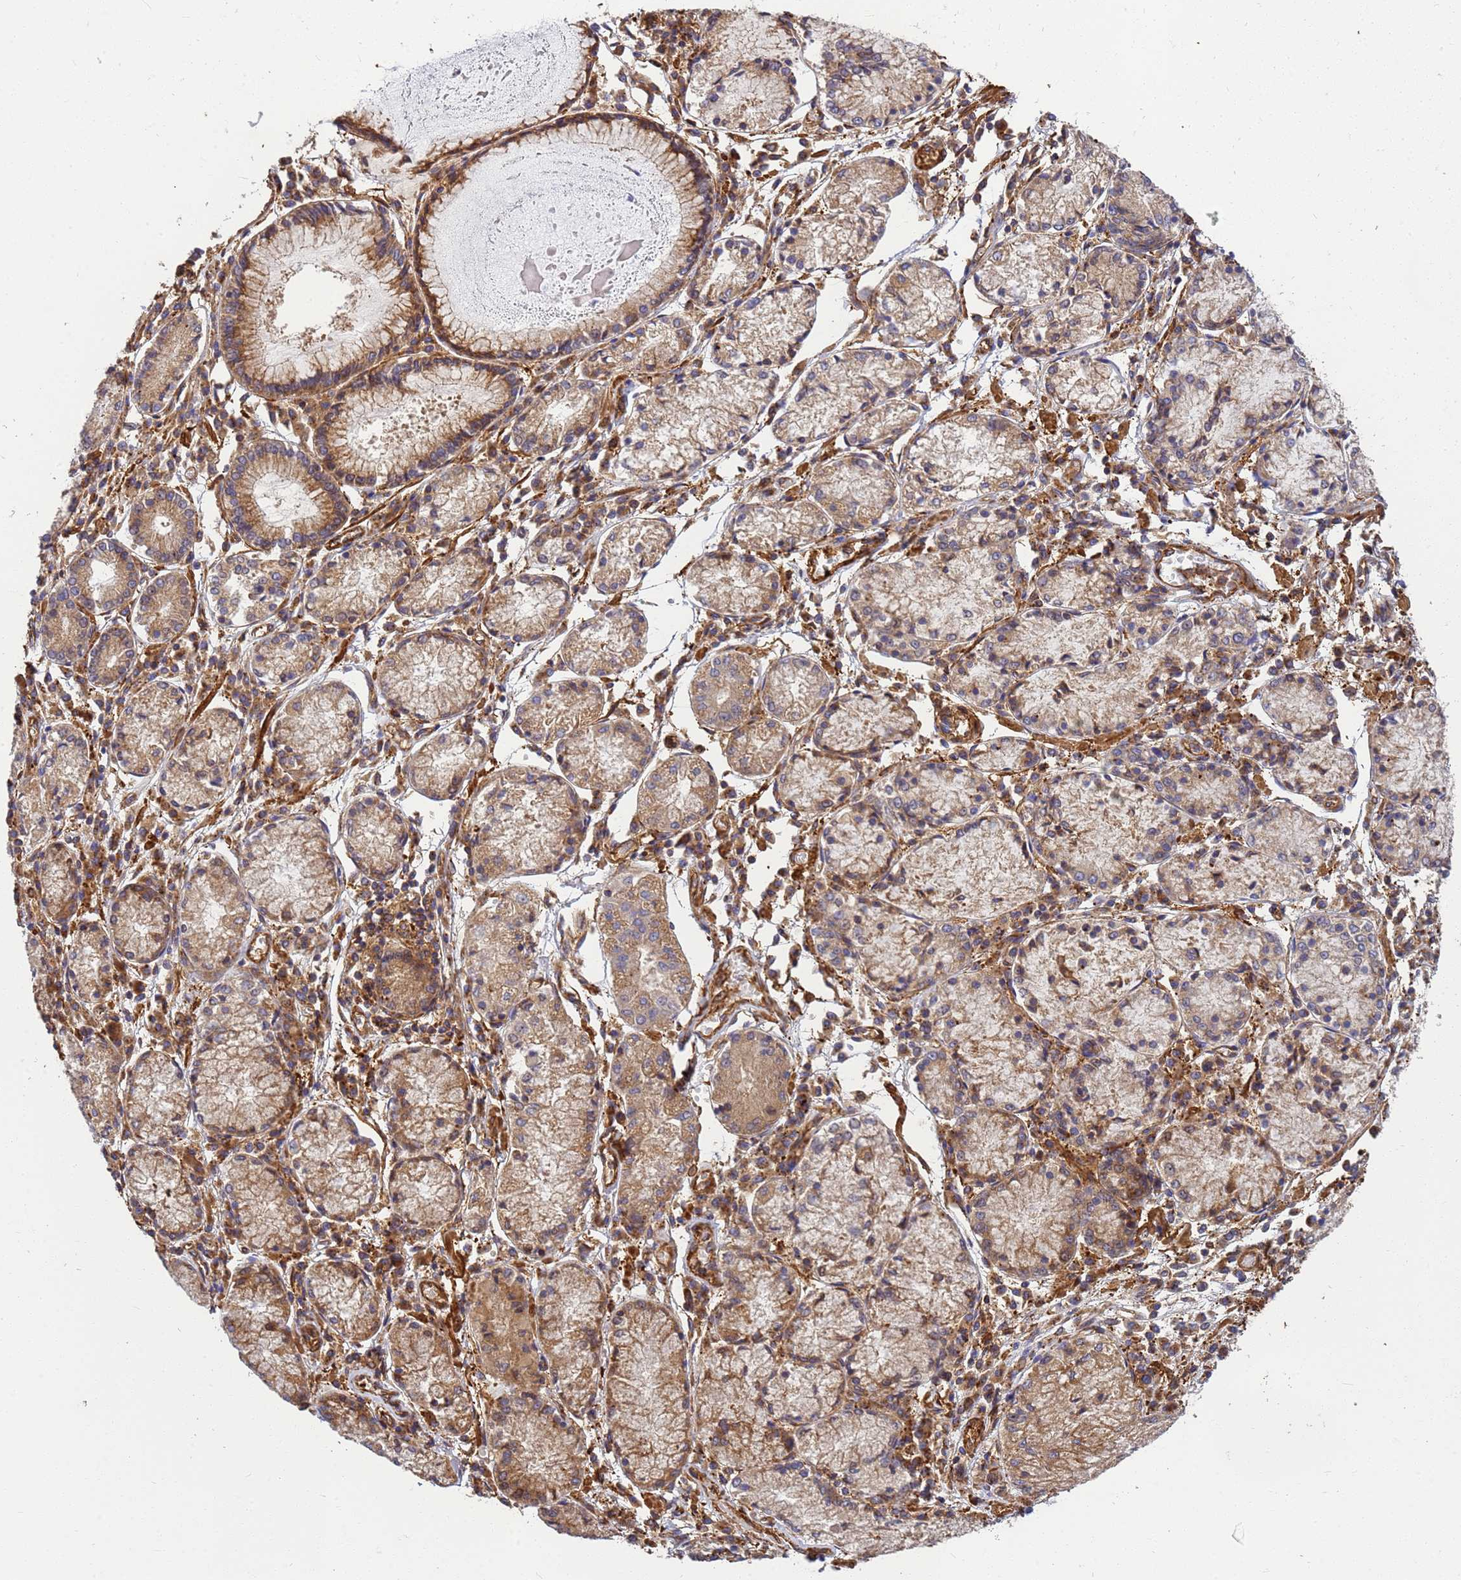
{"staining": {"intensity": "moderate", "quantity": "25%-75%", "location": "cytoplasmic/membranous"}, "tissue": "stomach cancer", "cell_type": "Tumor cells", "image_type": "cancer", "snomed": [{"axis": "morphology", "description": "Adenocarcinoma, NOS"}, {"axis": "topography", "description": "Stomach"}], "caption": "Stomach adenocarcinoma was stained to show a protein in brown. There is medium levels of moderate cytoplasmic/membranous expression in about 25%-75% of tumor cells.", "gene": "C2CD5", "patient": {"sex": "male", "age": 59}}